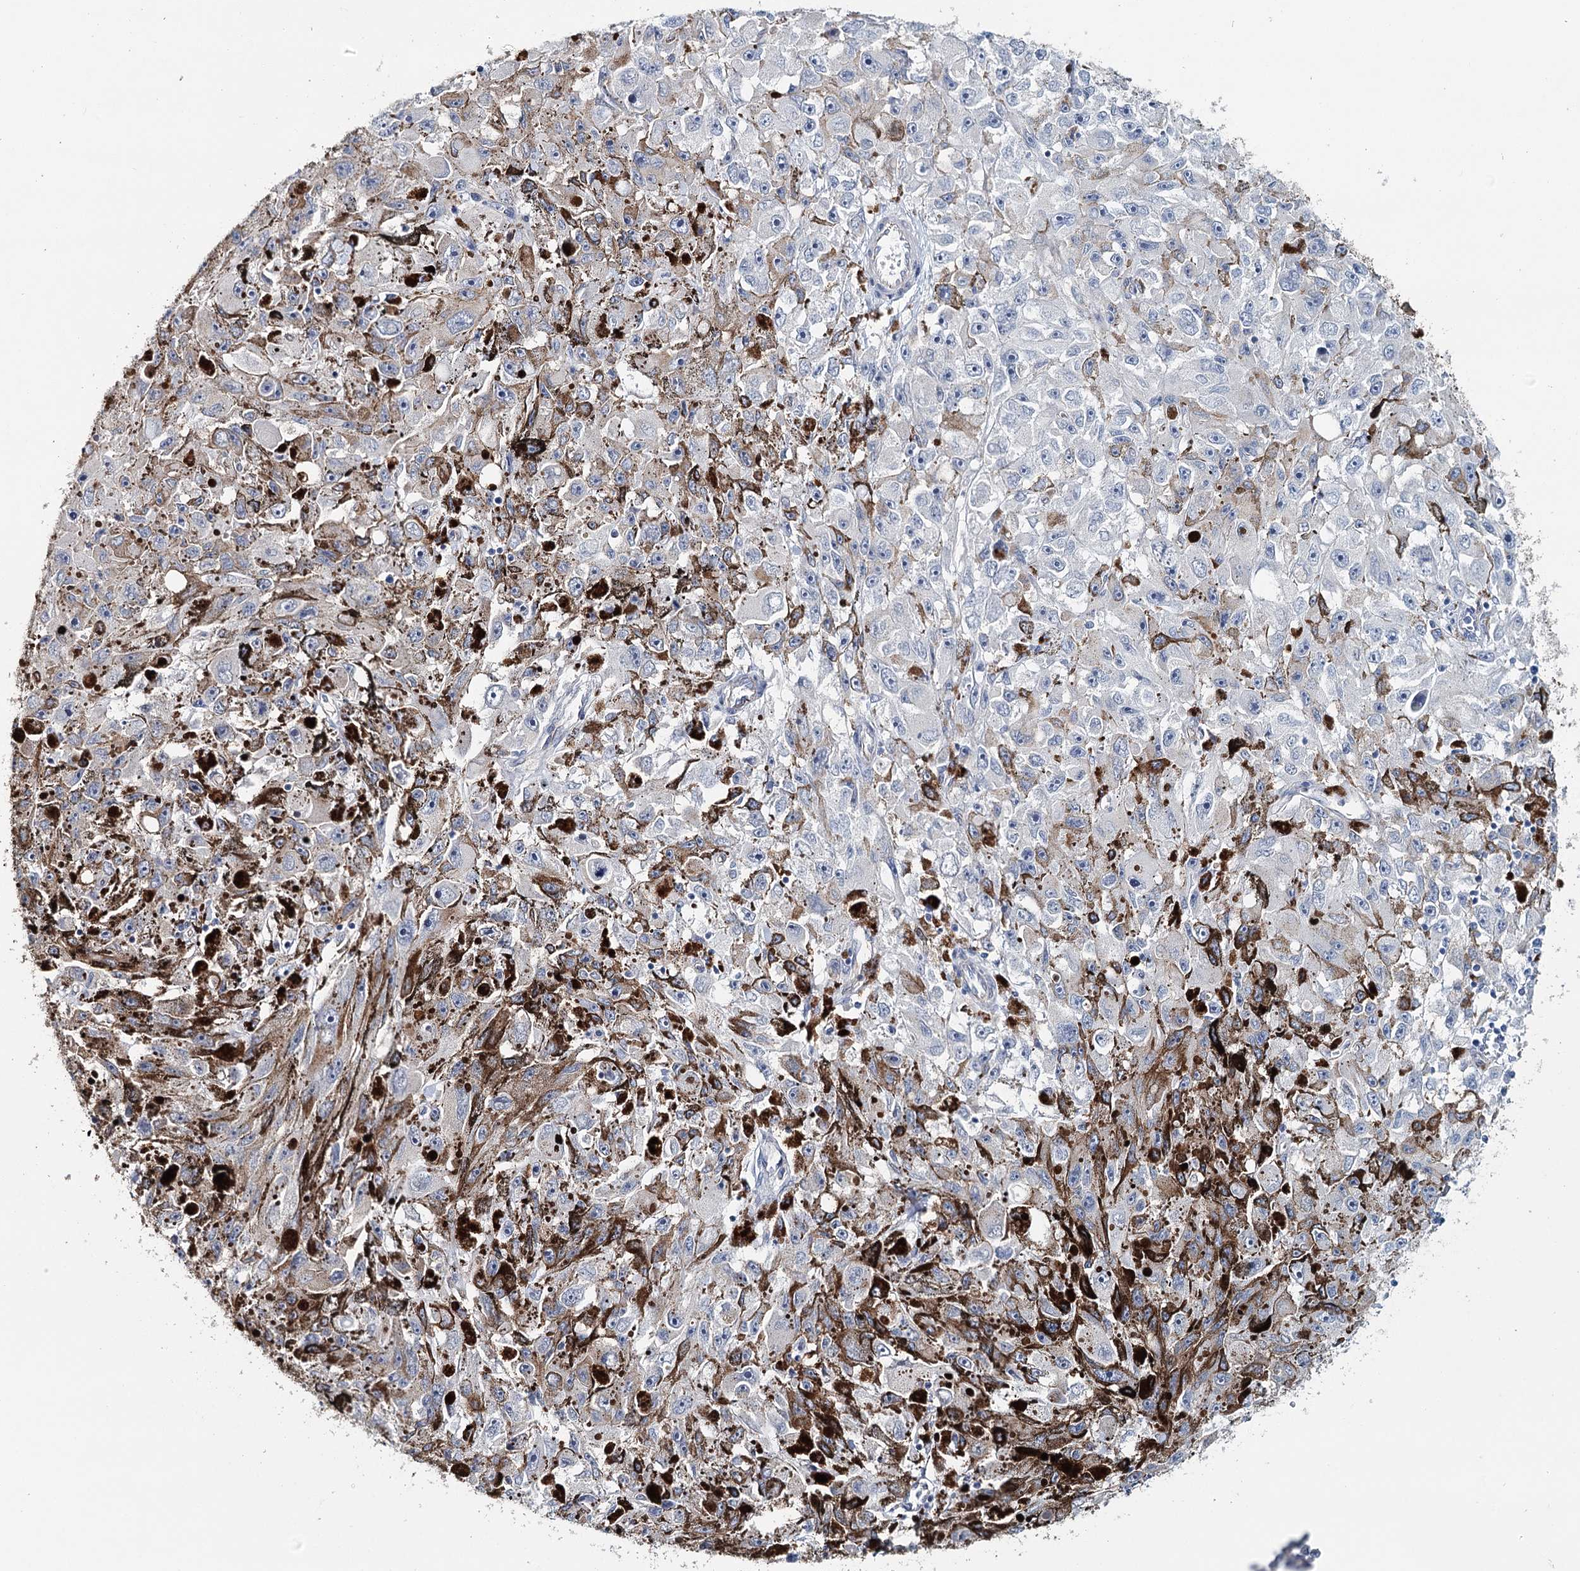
{"staining": {"intensity": "negative", "quantity": "none", "location": "none"}, "tissue": "melanoma", "cell_type": "Tumor cells", "image_type": "cancer", "snomed": [{"axis": "morphology", "description": "Malignant melanoma, NOS"}, {"axis": "topography", "description": "Skin"}], "caption": "This is an immunohistochemistry (IHC) image of melanoma. There is no staining in tumor cells.", "gene": "SYNPO", "patient": {"sex": "female", "age": 104}}